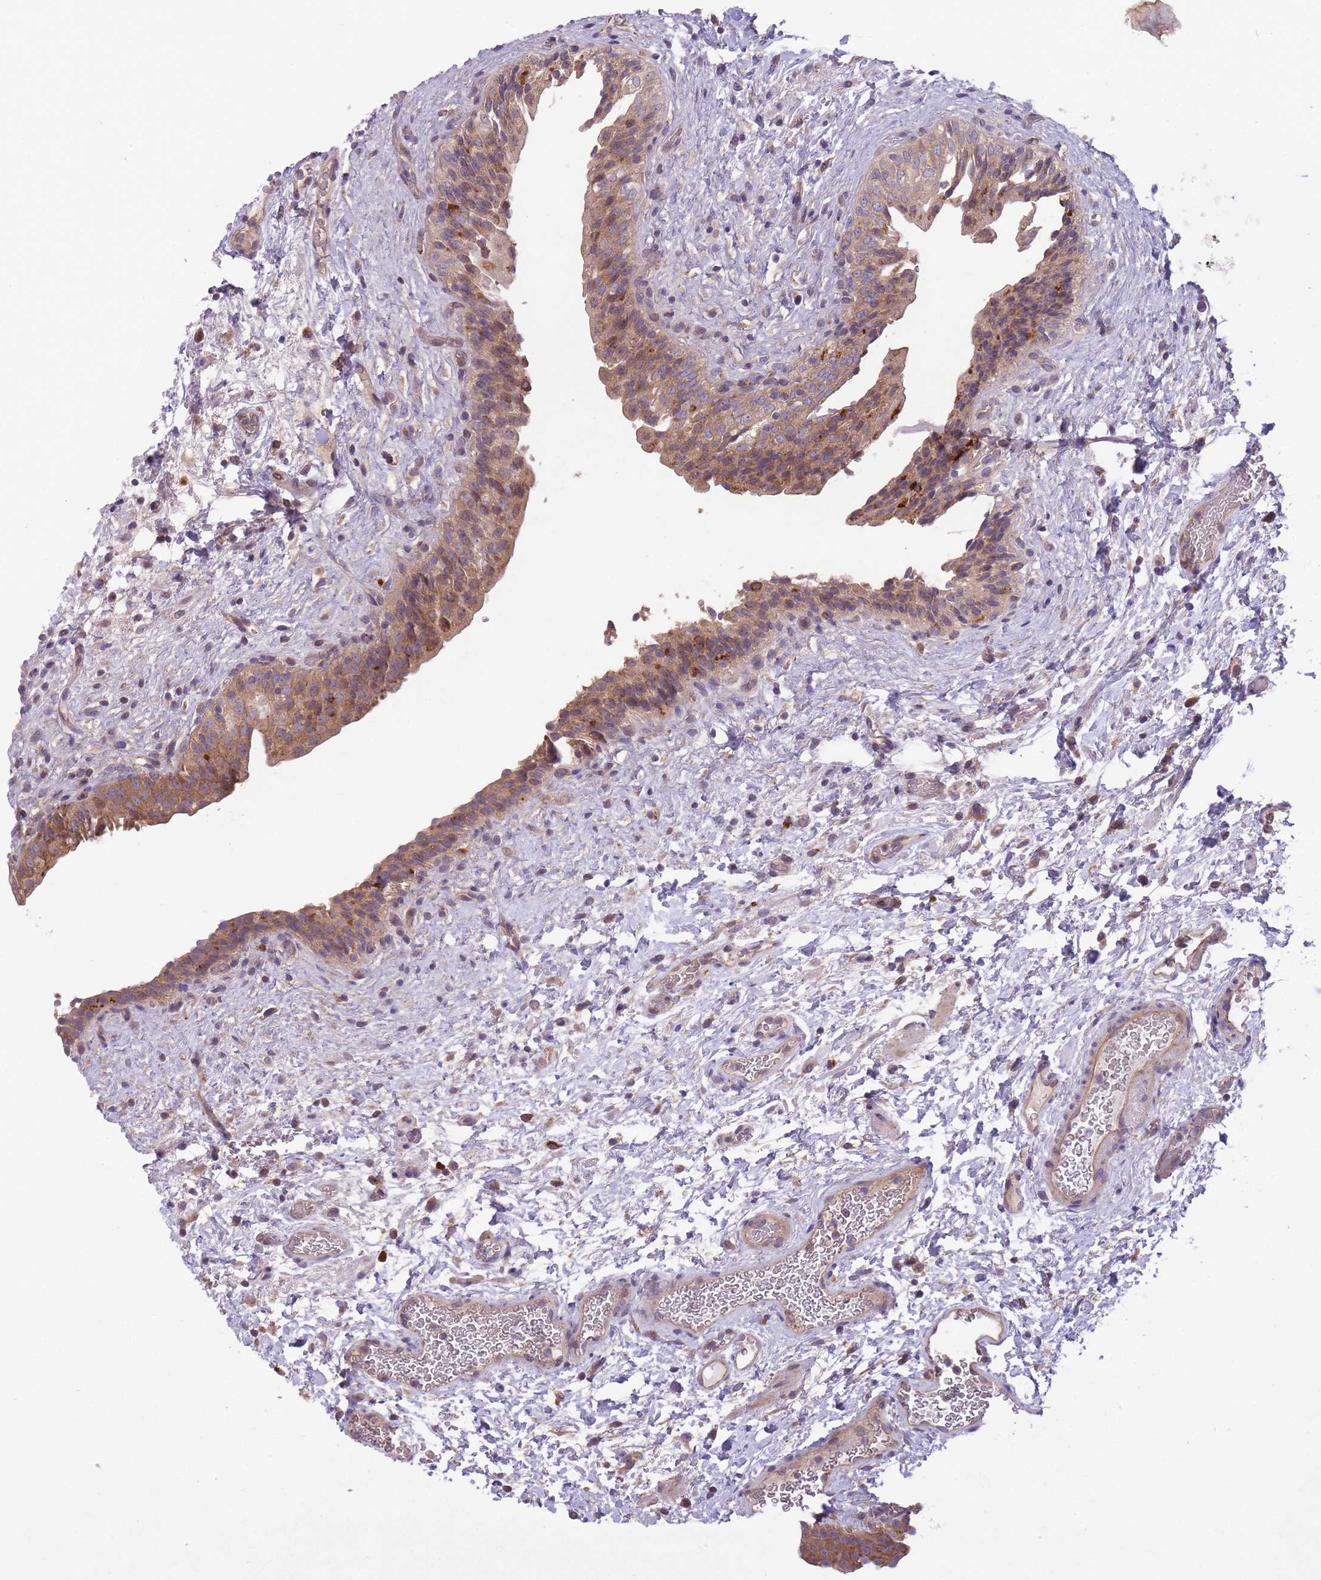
{"staining": {"intensity": "moderate", "quantity": ">75%", "location": "cytoplasmic/membranous"}, "tissue": "urinary bladder", "cell_type": "Urothelial cells", "image_type": "normal", "snomed": [{"axis": "morphology", "description": "Normal tissue, NOS"}, {"axis": "topography", "description": "Urinary bladder"}], "caption": "Immunohistochemical staining of unremarkable urinary bladder demonstrates medium levels of moderate cytoplasmic/membranous expression in about >75% of urothelial cells.", "gene": "ITPKC", "patient": {"sex": "male", "age": 69}}